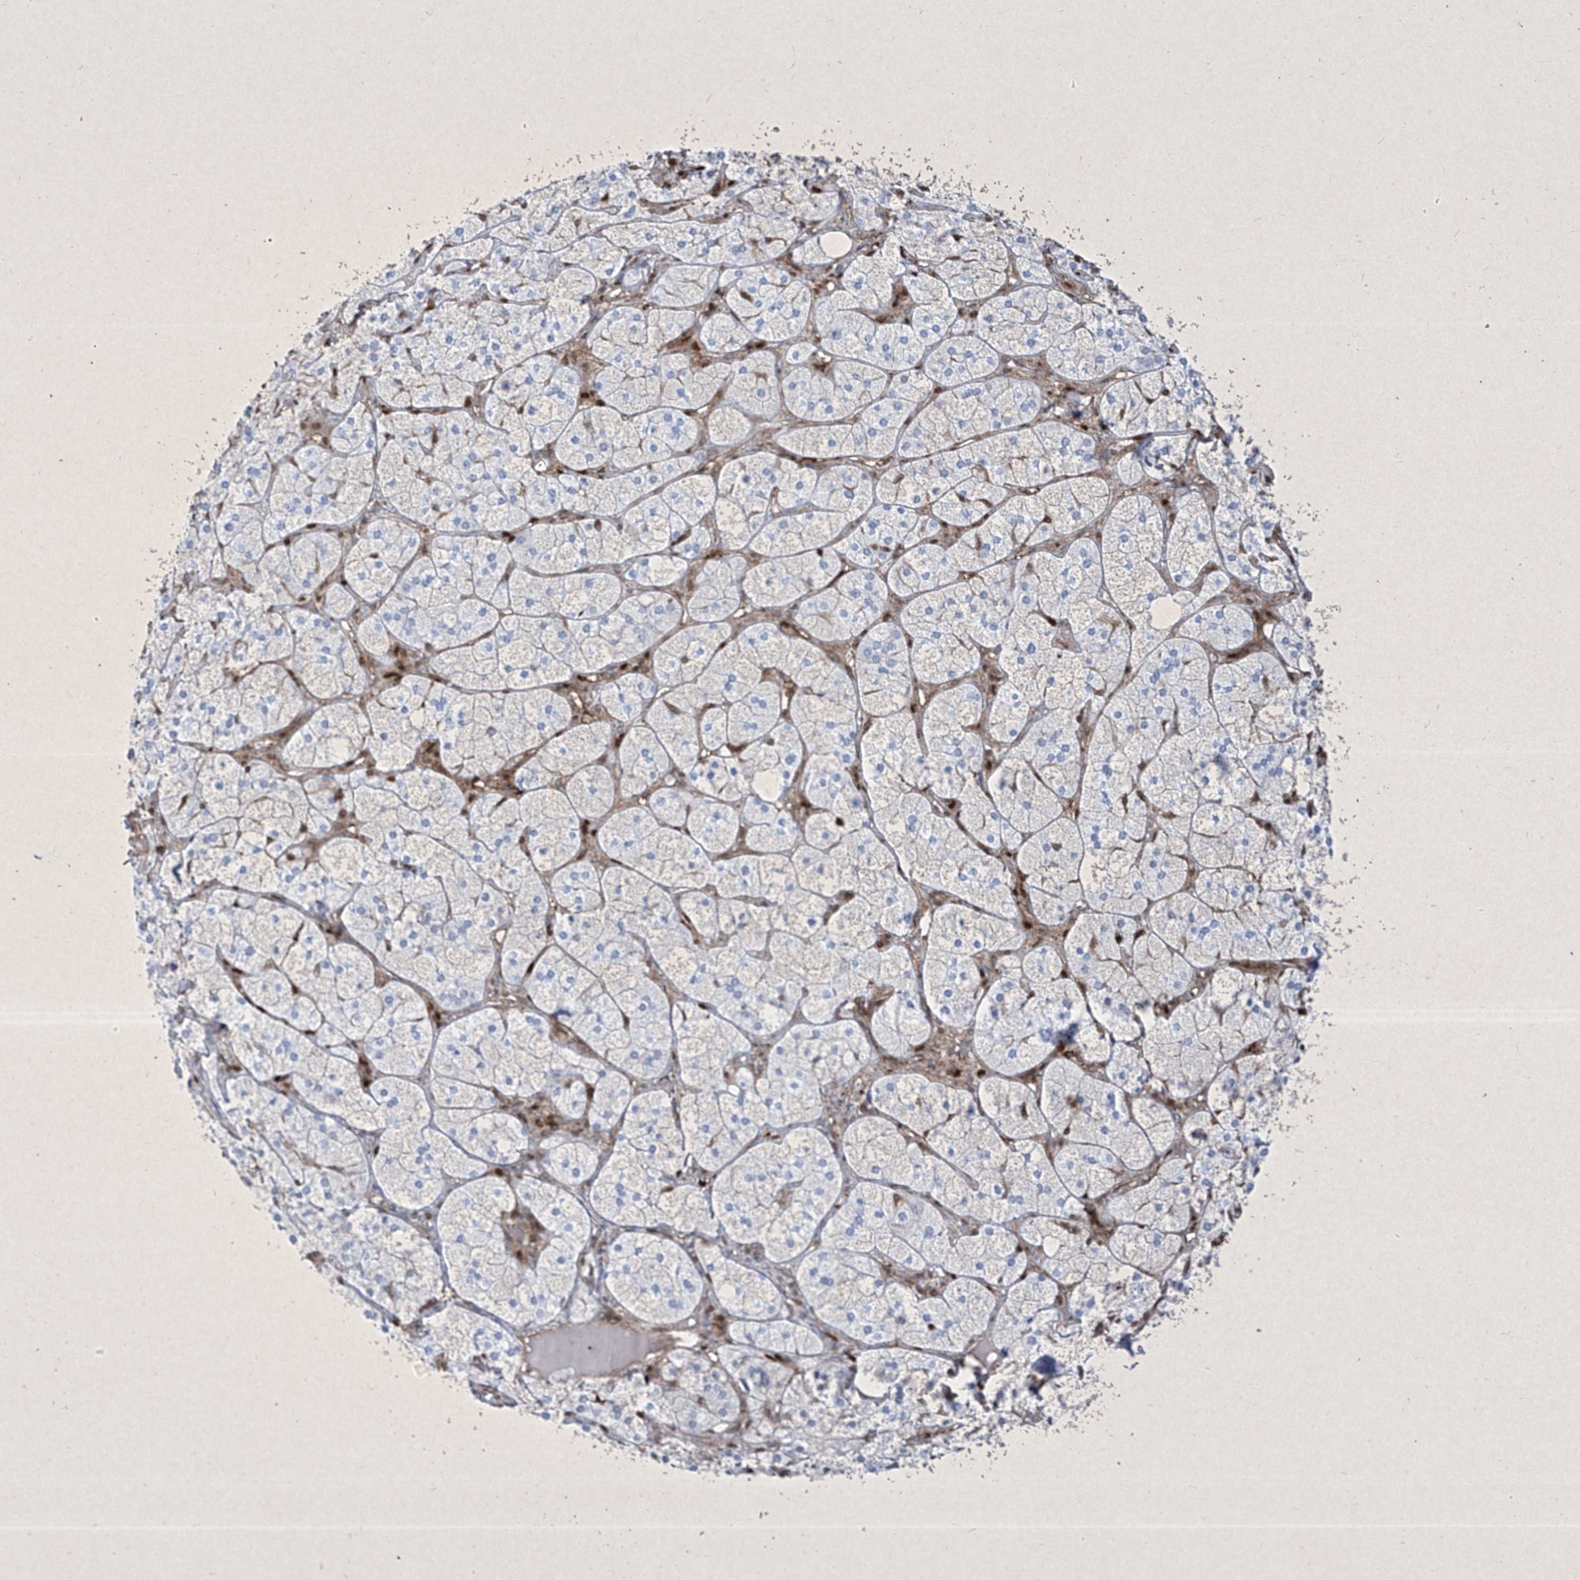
{"staining": {"intensity": "negative", "quantity": "none", "location": "none"}, "tissue": "adrenal gland", "cell_type": "Glandular cells", "image_type": "normal", "snomed": [{"axis": "morphology", "description": "Normal tissue, NOS"}, {"axis": "topography", "description": "Adrenal gland"}], "caption": "This is an immunohistochemistry (IHC) micrograph of unremarkable human adrenal gland. There is no staining in glandular cells.", "gene": "PSMB10", "patient": {"sex": "female", "age": 61}}